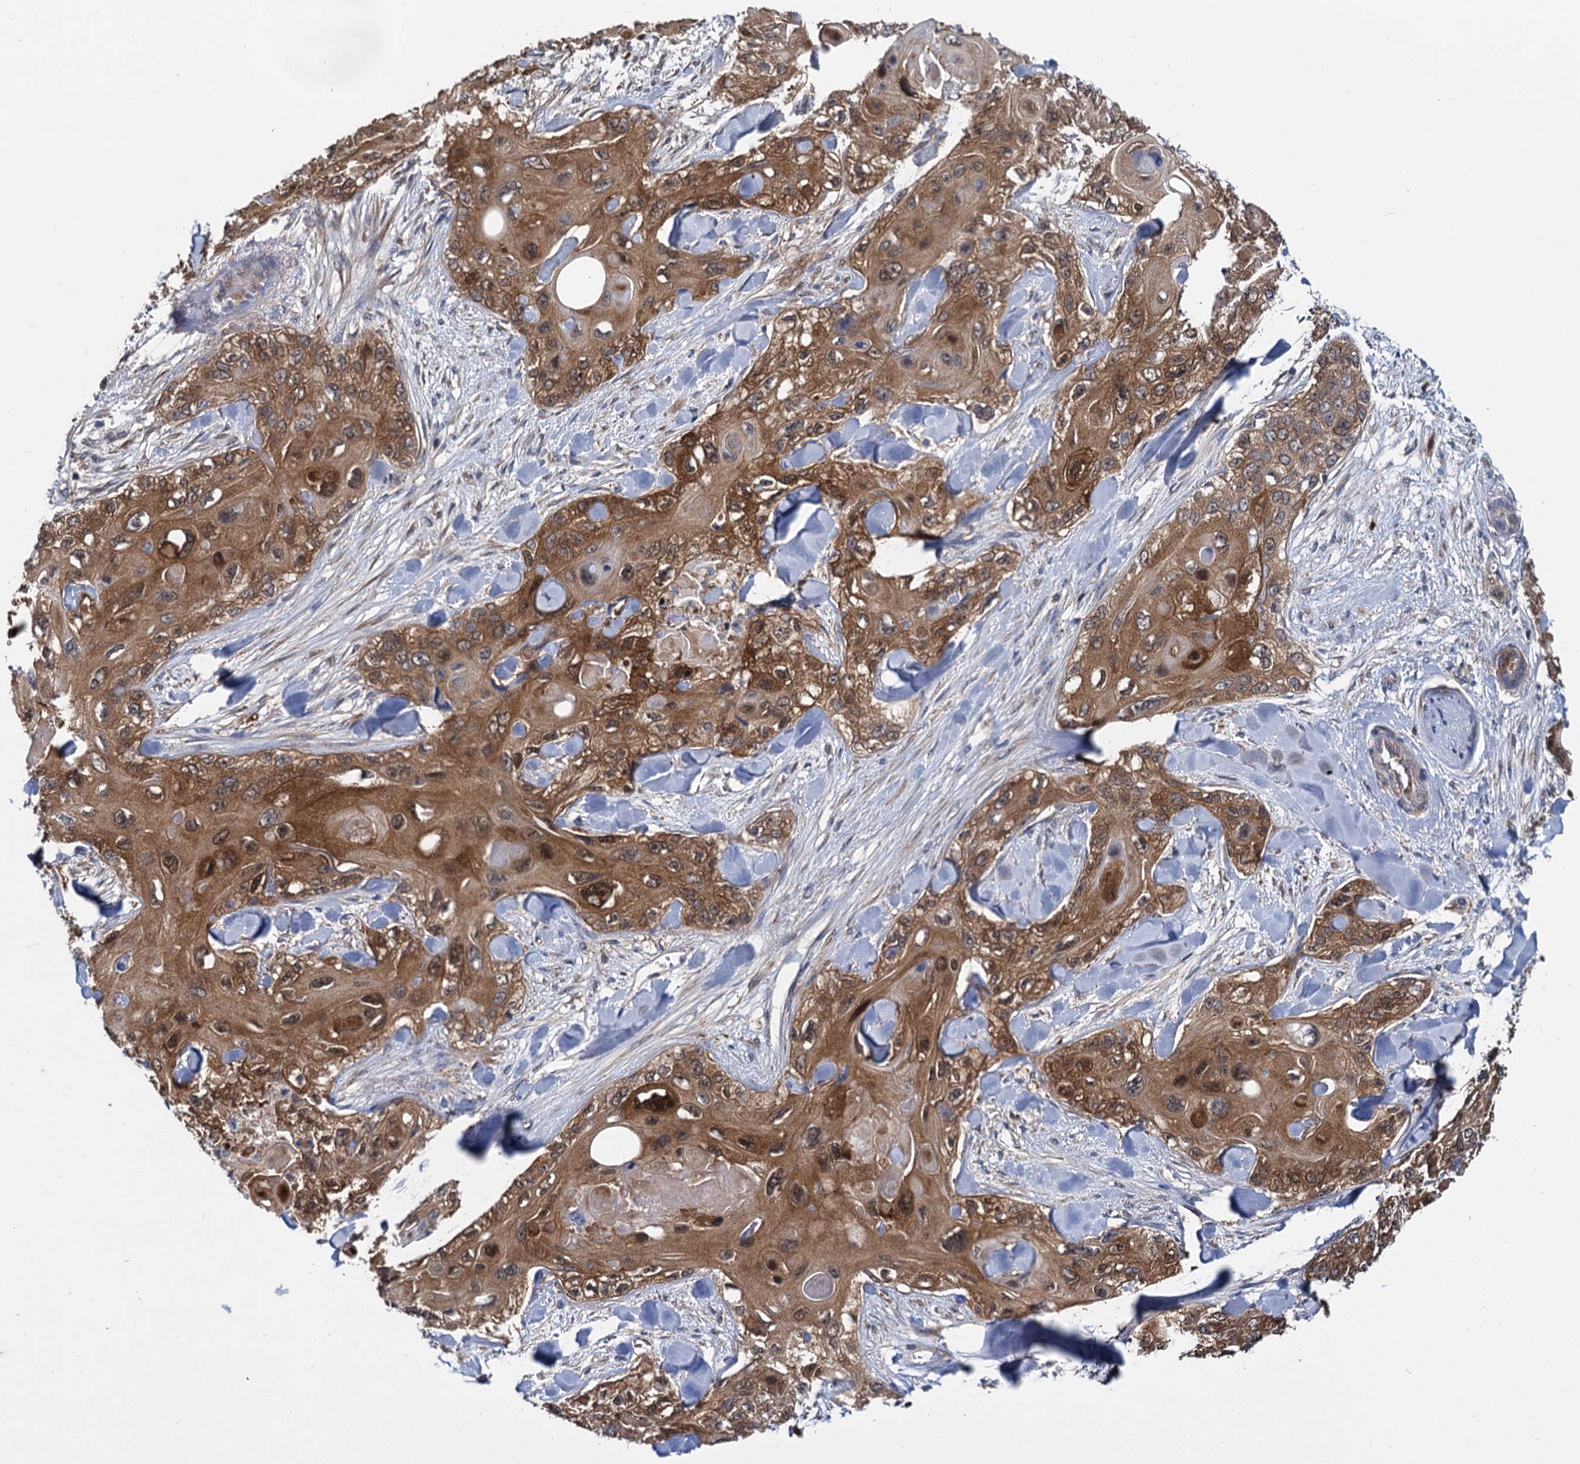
{"staining": {"intensity": "moderate", "quantity": ">75%", "location": "cytoplasmic/membranous"}, "tissue": "skin cancer", "cell_type": "Tumor cells", "image_type": "cancer", "snomed": [{"axis": "morphology", "description": "Normal tissue, NOS"}, {"axis": "morphology", "description": "Squamous cell carcinoma, NOS"}, {"axis": "topography", "description": "Skin"}], "caption": "Protein staining of skin cancer (squamous cell carcinoma) tissue demonstrates moderate cytoplasmic/membranous expression in about >75% of tumor cells.", "gene": "GSTM3", "patient": {"sex": "male", "age": 72}}